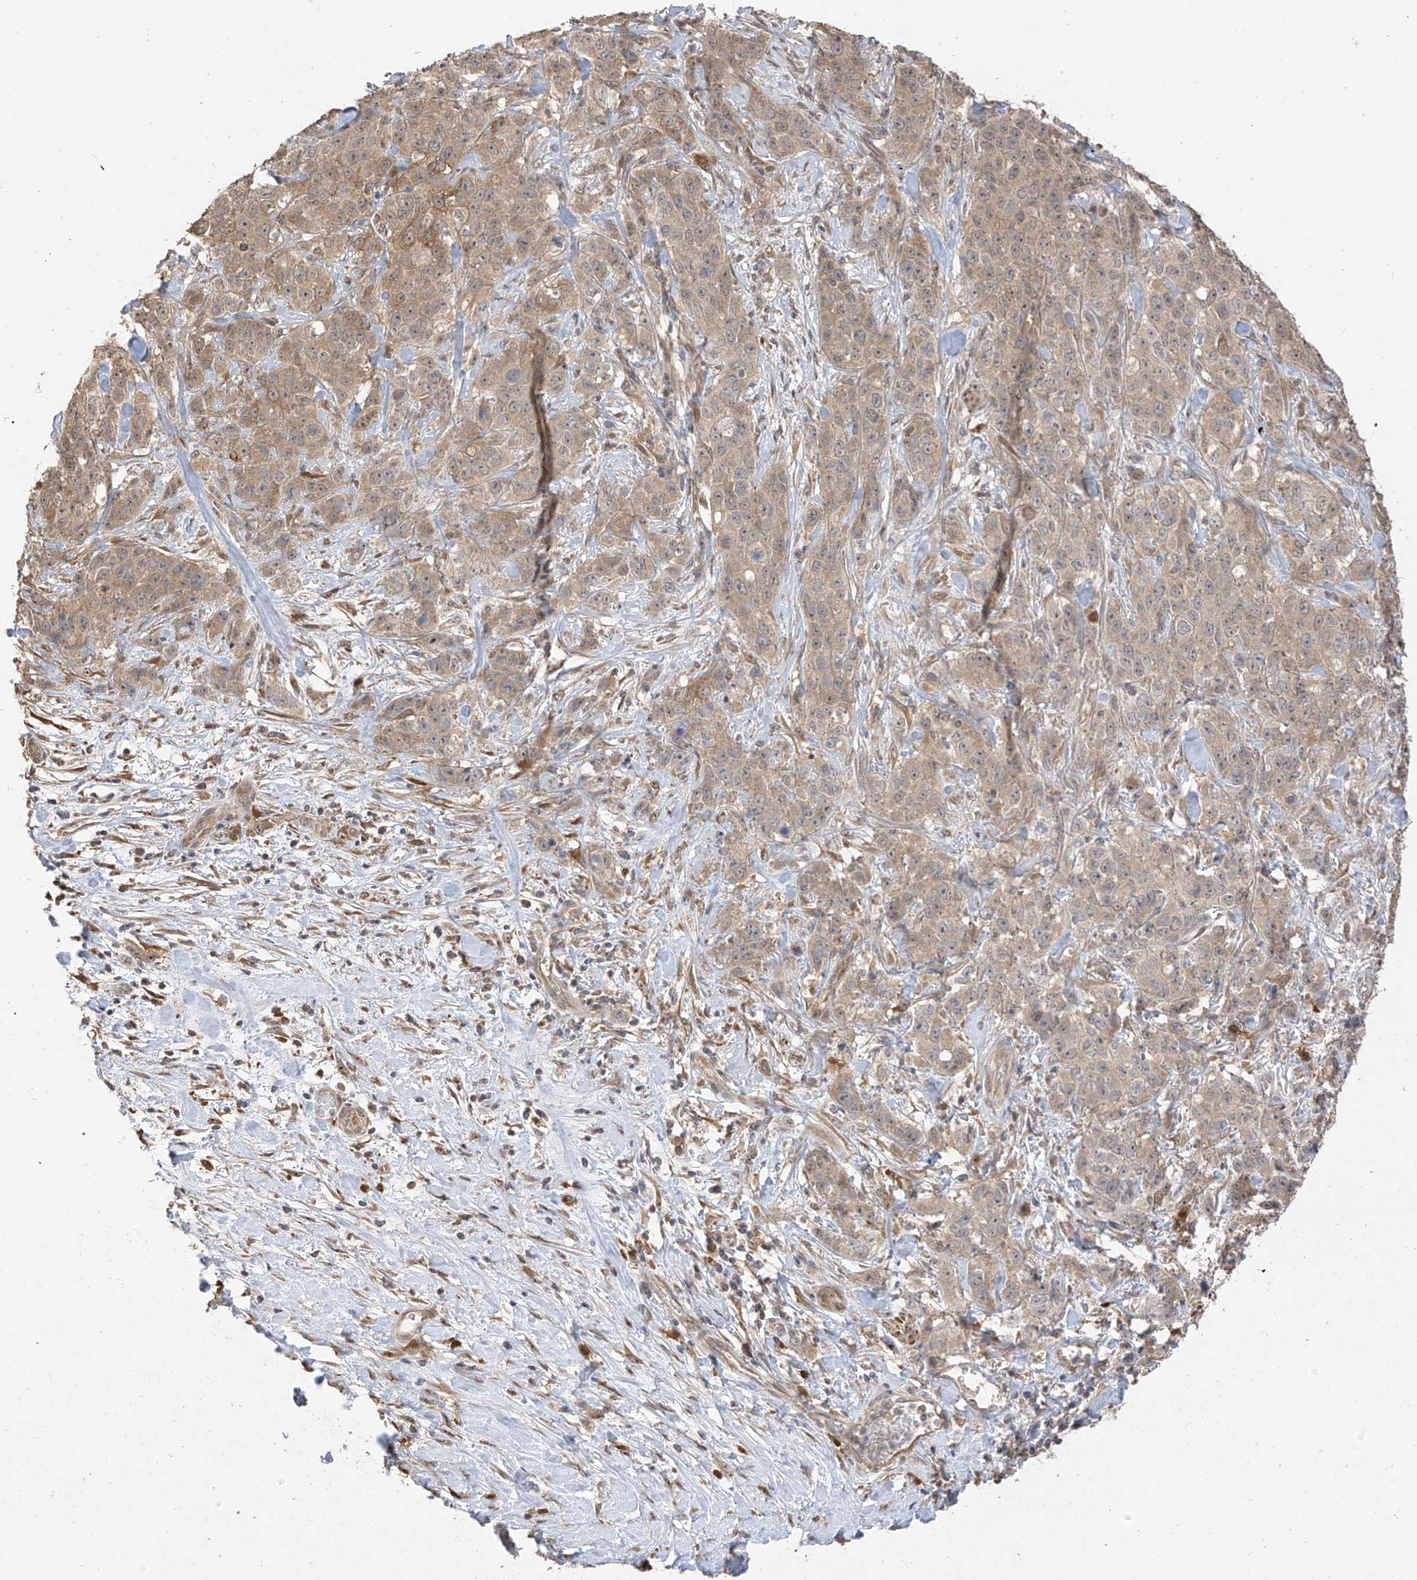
{"staining": {"intensity": "weak", "quantity": ">75%", "location": "cytoplasmic/membranous"}, "tissue": "stomach cancer", "cell_type": "Tumor cells", "image_type": "cancer", "snomed": [{"axis": "morphology", "description": "Adenocarcinoma, NOS"}, {"axis": "topography", "description": "Stomach"}], "caption": "A high-resolution image shows immunohistochemistry (IHC) staining of stomach cancer, which demonstrates weak cytoplasmic/membranous staining in approximately >75% of tumor cells.", "gene": "LATS1", "patient": {"sex": "male", "age": 48}}